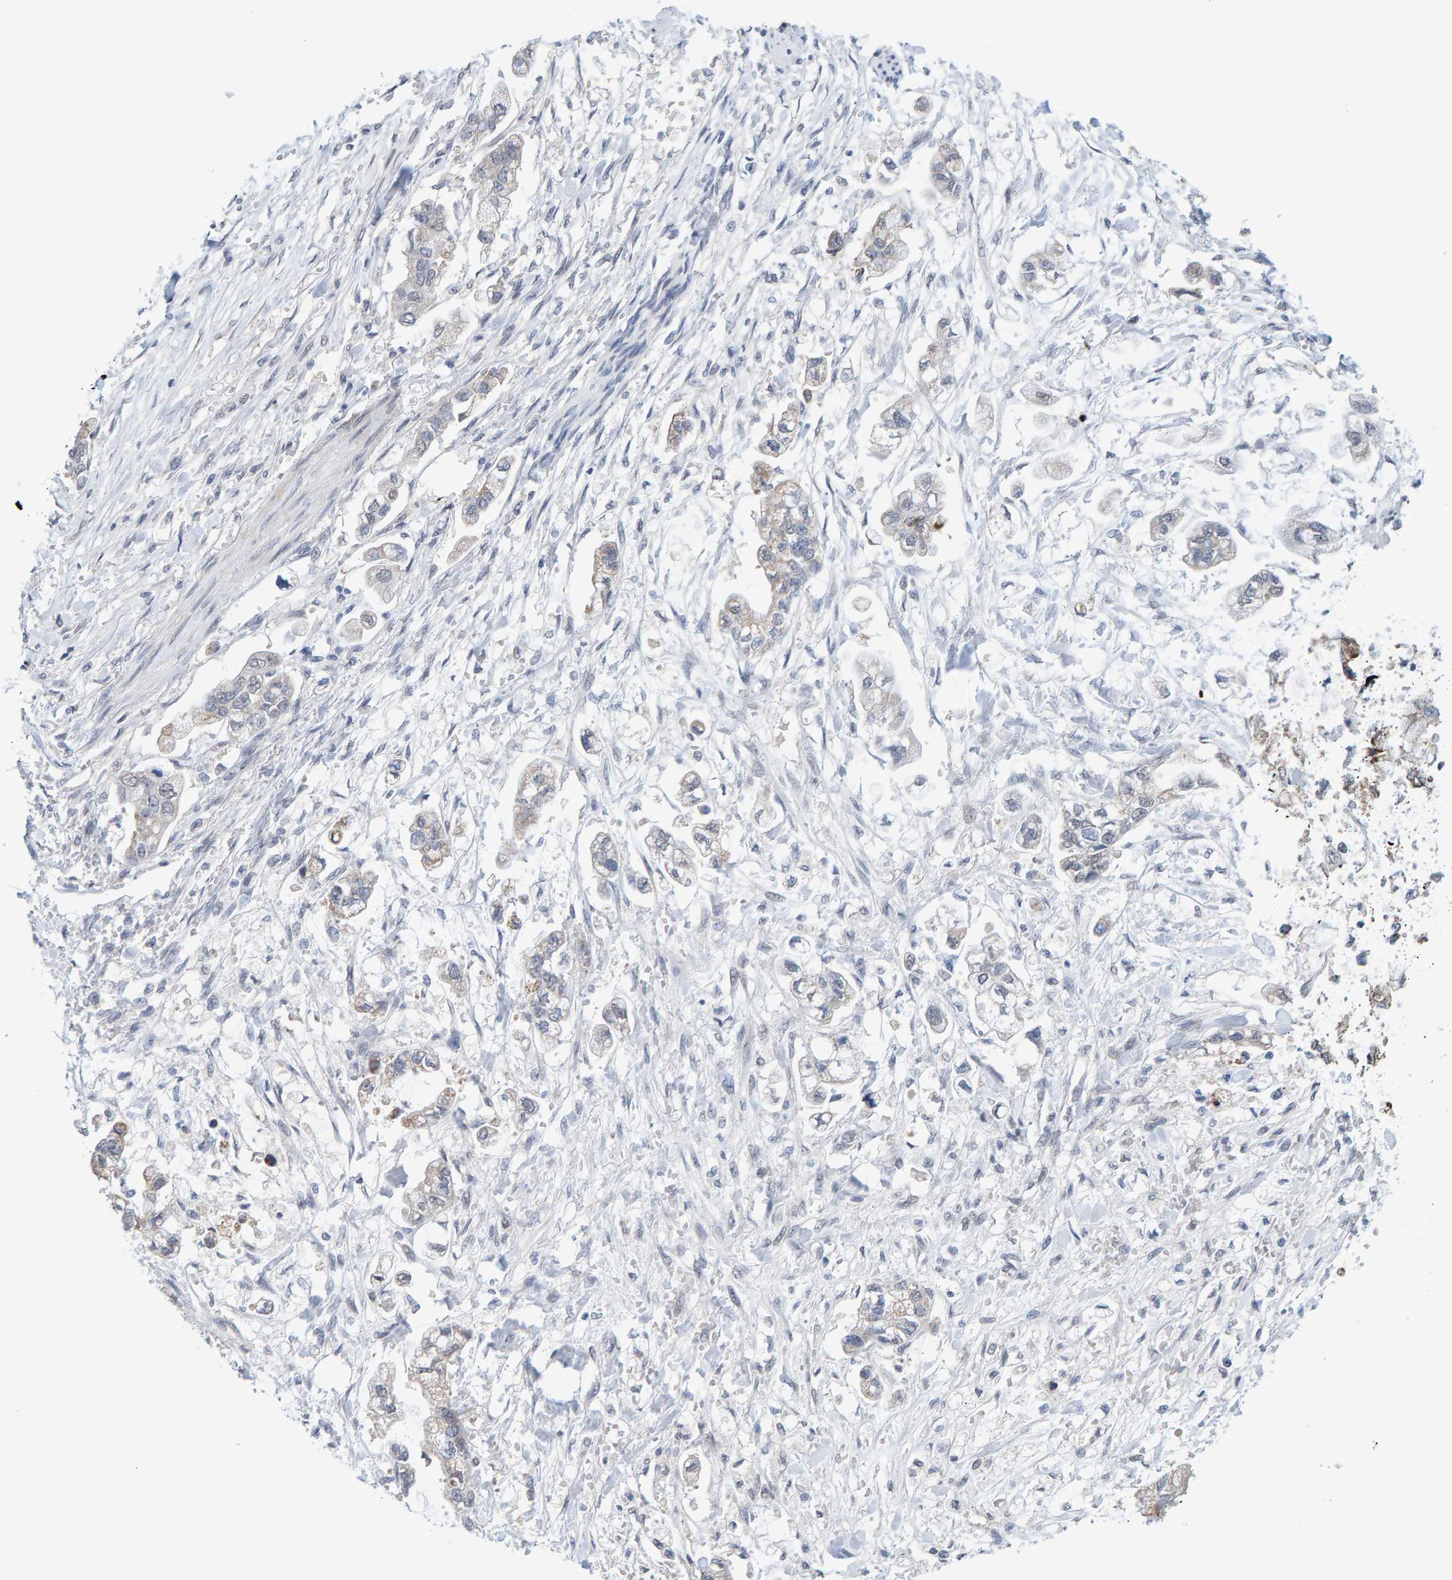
{"staining": {"intensity": "weak", "quantity": "<25%", "location": "cytoplasmic/membranous"}, "tissue": "stomach cancer", "cell_type": "Tumor cells", "image_type": "cancer", "snomed": [{"axis": "morphology", "description": "Normal tissue, NOS"}, {"axis": "morphology", "description": "Adenocarcinoma, NOS"}, {"axis": "topography", "description": "Stomach"}], "caption": "A histopathology image of human stomach cancer (adenocarcinoma) is negative for staining in tumor cells.", "gene": "USP43", "patient": {"sex": "male", "age": 62}}